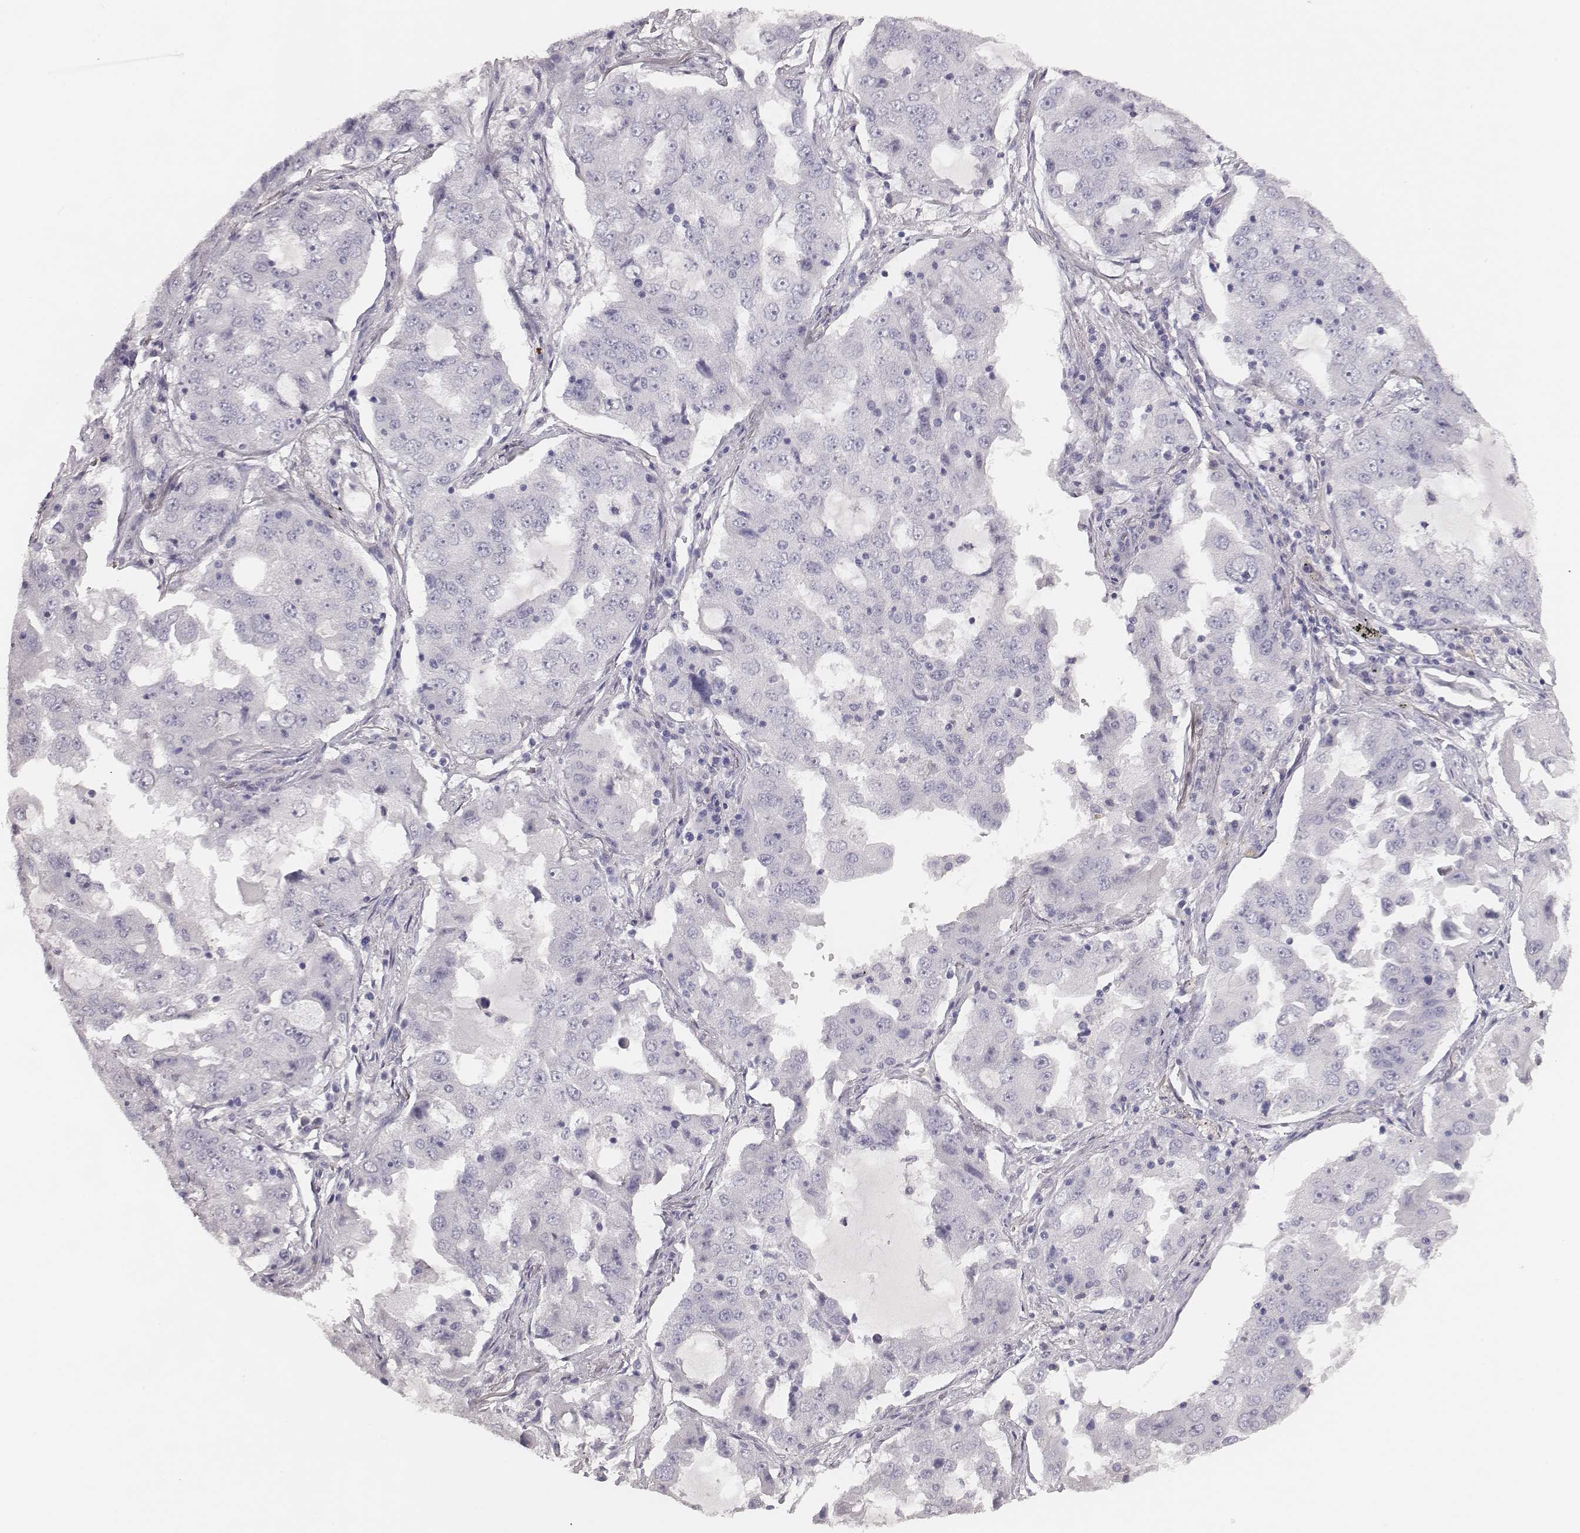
{"staining": {"intensity": "negative", "quantity": "none", "location": "none"}, "tissue": "lung cancer", "cell_type": "Tumor cells", "image_type": "cancer", "snomed": [{"axis": "morphology", "description": "Adenocarcinoma, NOS"}, {"axis": "topography", "description": "Lung"}], "caption": "Image shows no protein staining in tumor cells of lung cancer tissue.", "gene": "MYH6", "patient": {"sex": "female", "age": 61}}